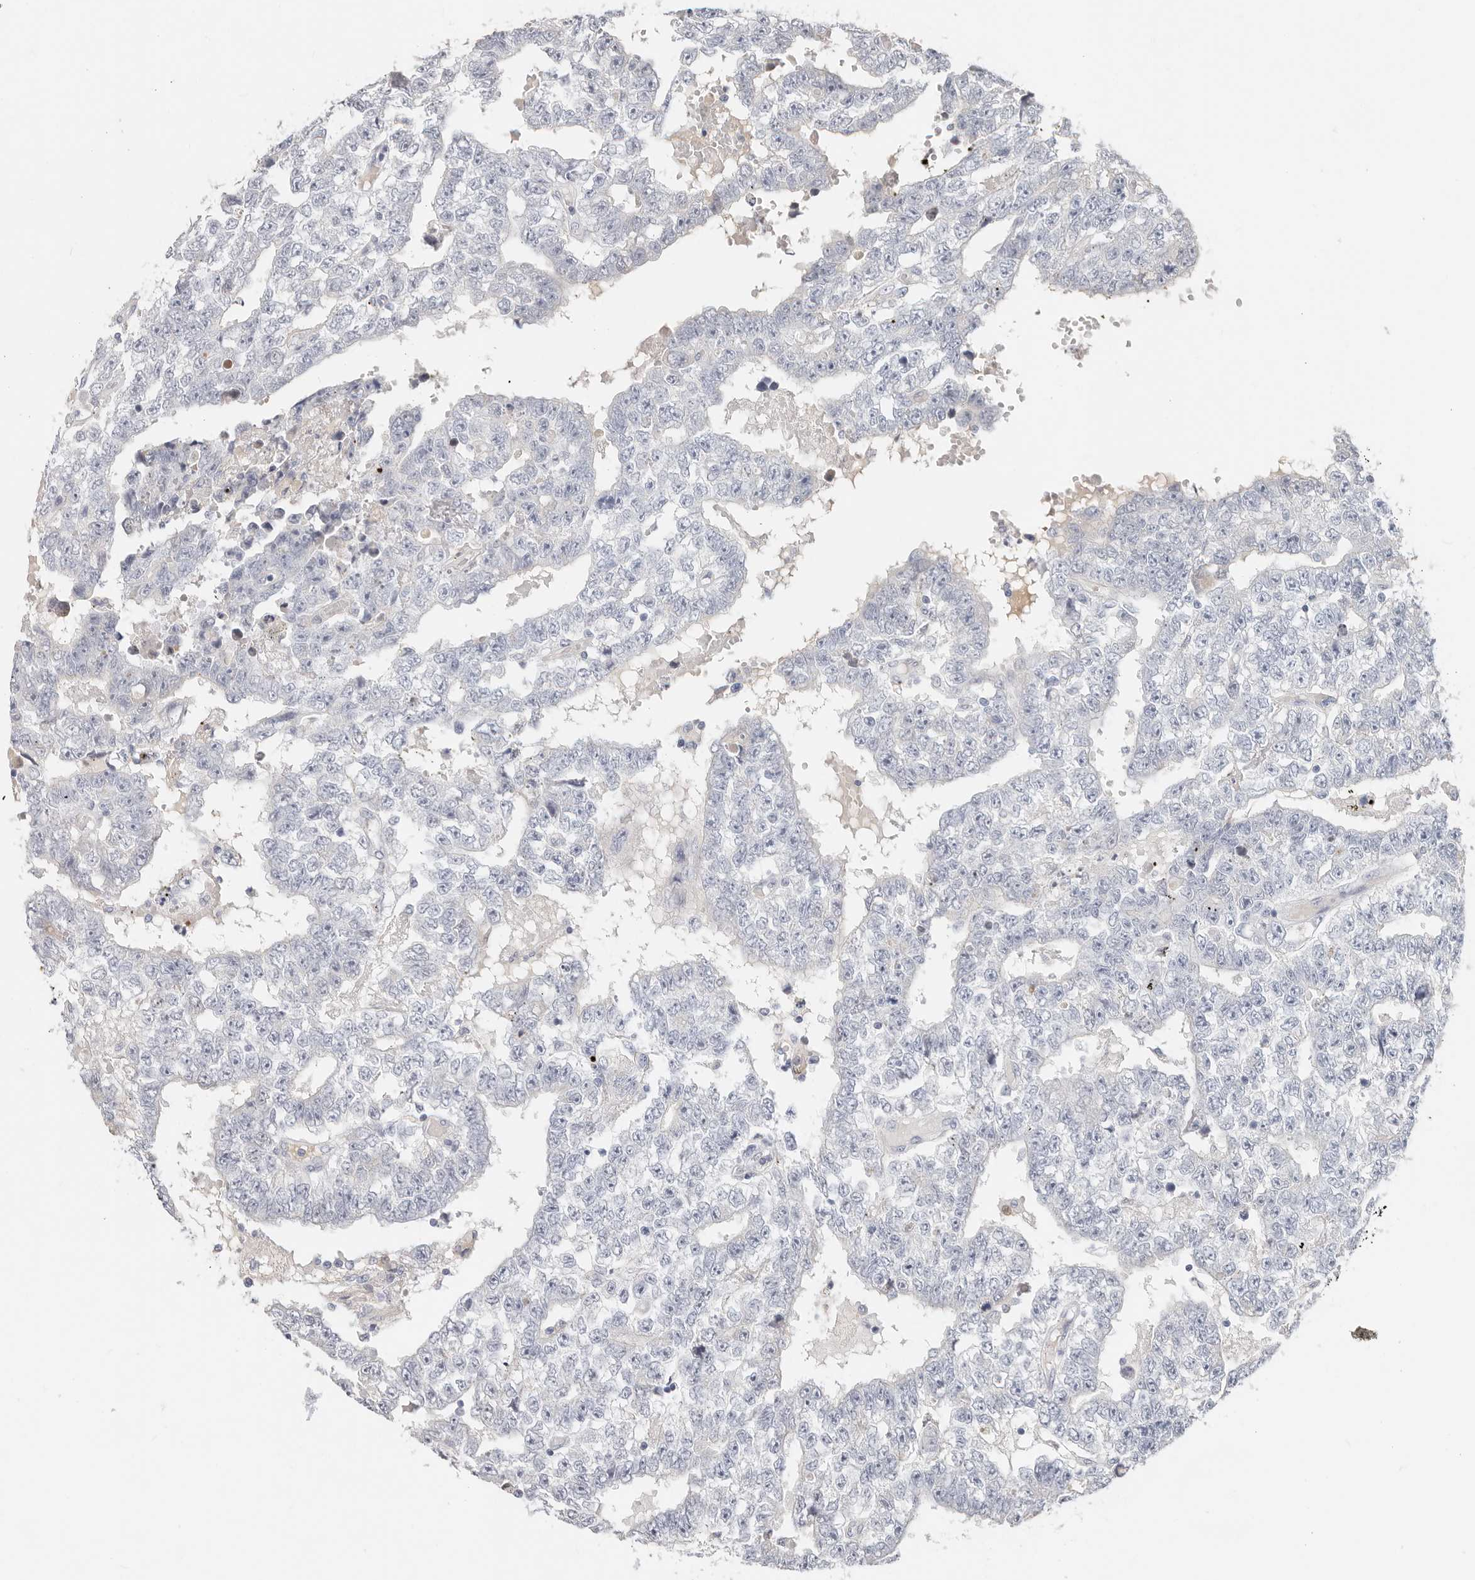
{"staining": {"intensity": "negative", "quantity": "none", "location": "none"}, "tissue": "testis cancer", "cell_type": "Tumor cells", "image_type": "cancer", "snomed": [{"axis": "morphology", "description": "Carcinoma, Embryonal, NOS"}, {"axis": "topography", "description": "Testis"}], "caption": "Testis cancer was stained to show a protein in brown. There is no significant expression in tumor cells.", "gene": "ZRANB1", "patient": {"sex": "male", "age": 25}}